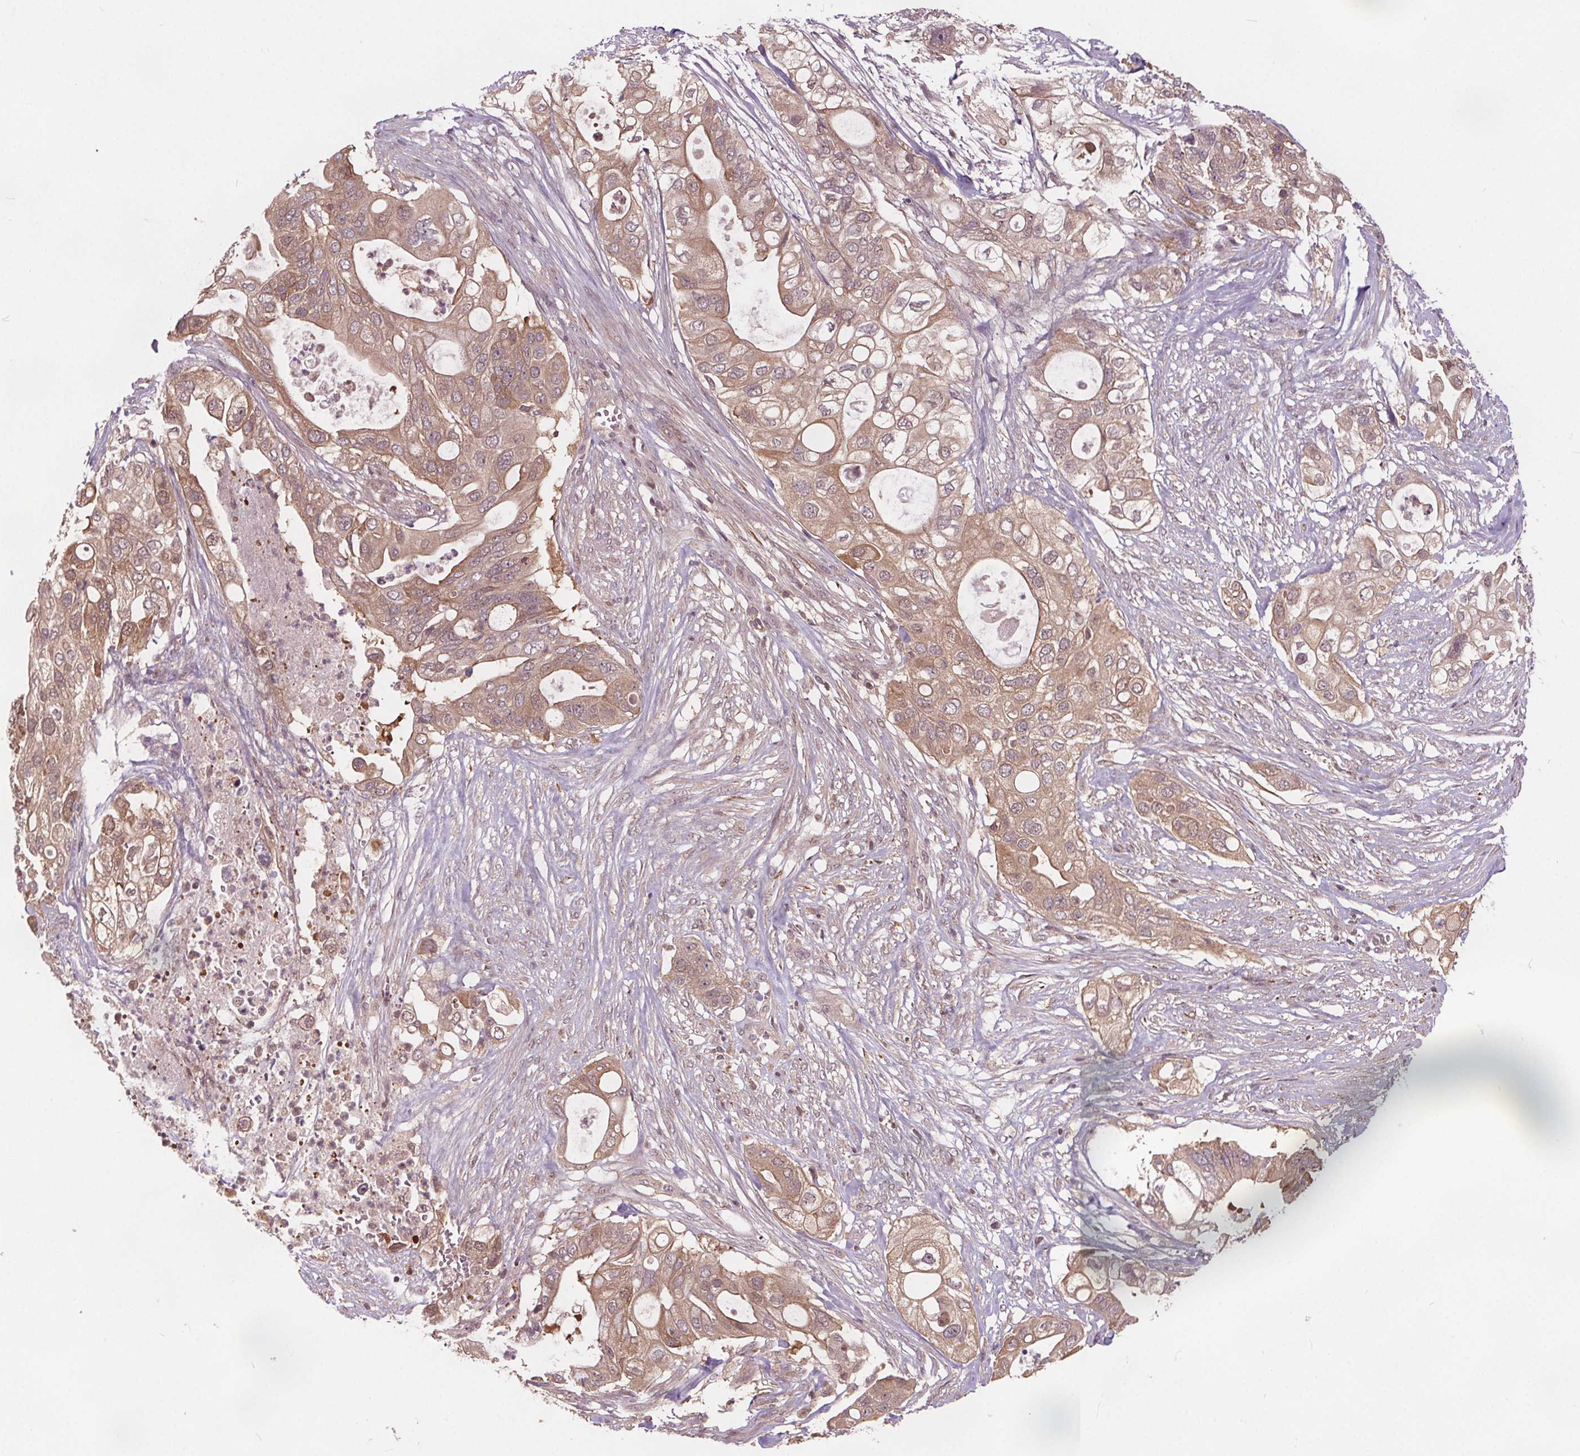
{"staining": {"intensity": "moderate", "quantity": ">75%", "location": "cytoplasmic/membranous"}, "tissue": "pancreatic cancer", "cell_type": "Tumor cells", "image_type": "cancer", "snomed": [{"axis": "morphology", "description": "Adenocarcinoma, NOS"}, {"axis": "topography", "description": "Pancreas"}], "caption": "IHC of human pancreatic cancer (adenocarcinoma) demonstrates medium levels of moderate cytoplasmic/membranous expression in approximately >75% of tumor cells. The staining was performed using DAB (3,3'-diaminobenzidine) to visualize the protein expression in brown, while the nuclei were stained in blue with hematoxylin (Magnification: 20x).", "gene": "HIF1AN", "patient": {"sex": "female", "age": 72}}